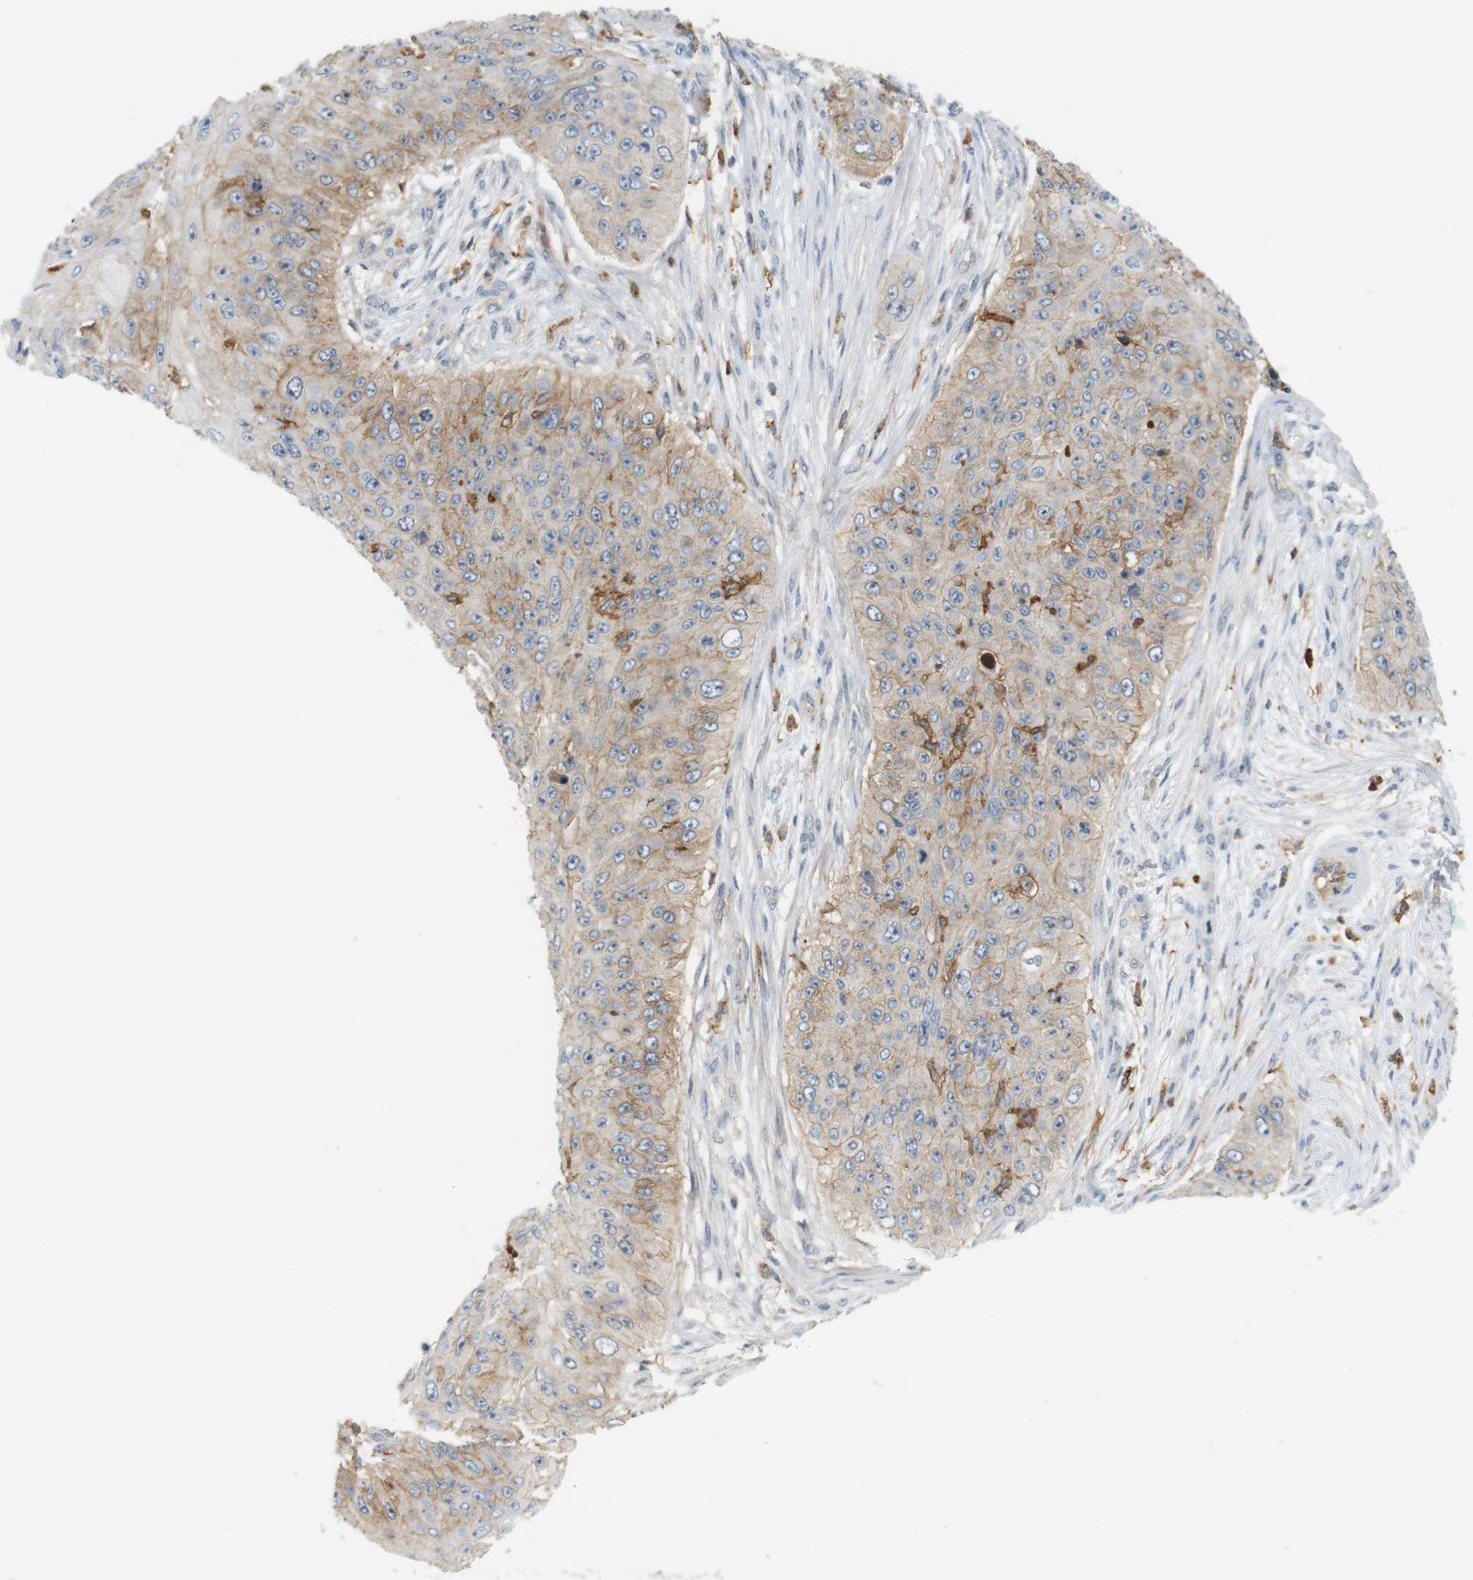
{"staining": {"intensity": "moderate", "quantity": "25%-75%", "location": "cytoplasmic/membranous"}, "tissue": "skin cancer", "cell_type": "Tumor cells", "image_type": "cancer", "snomed": [{"axis": "morphology", "description": "Squamous cell carcinoma, NOS"}, {"axis": "topography", "description": "Skin"}], "caption": "About 25%-75% of tumor cells in human skin squamous cell carcinoma reveal moderate cytoplasmic/membranous protein positivity as visualized by brown immunohistochemical staining.", "gene": "SIRPA", "patient": {"sex": "female", "age": 80}}